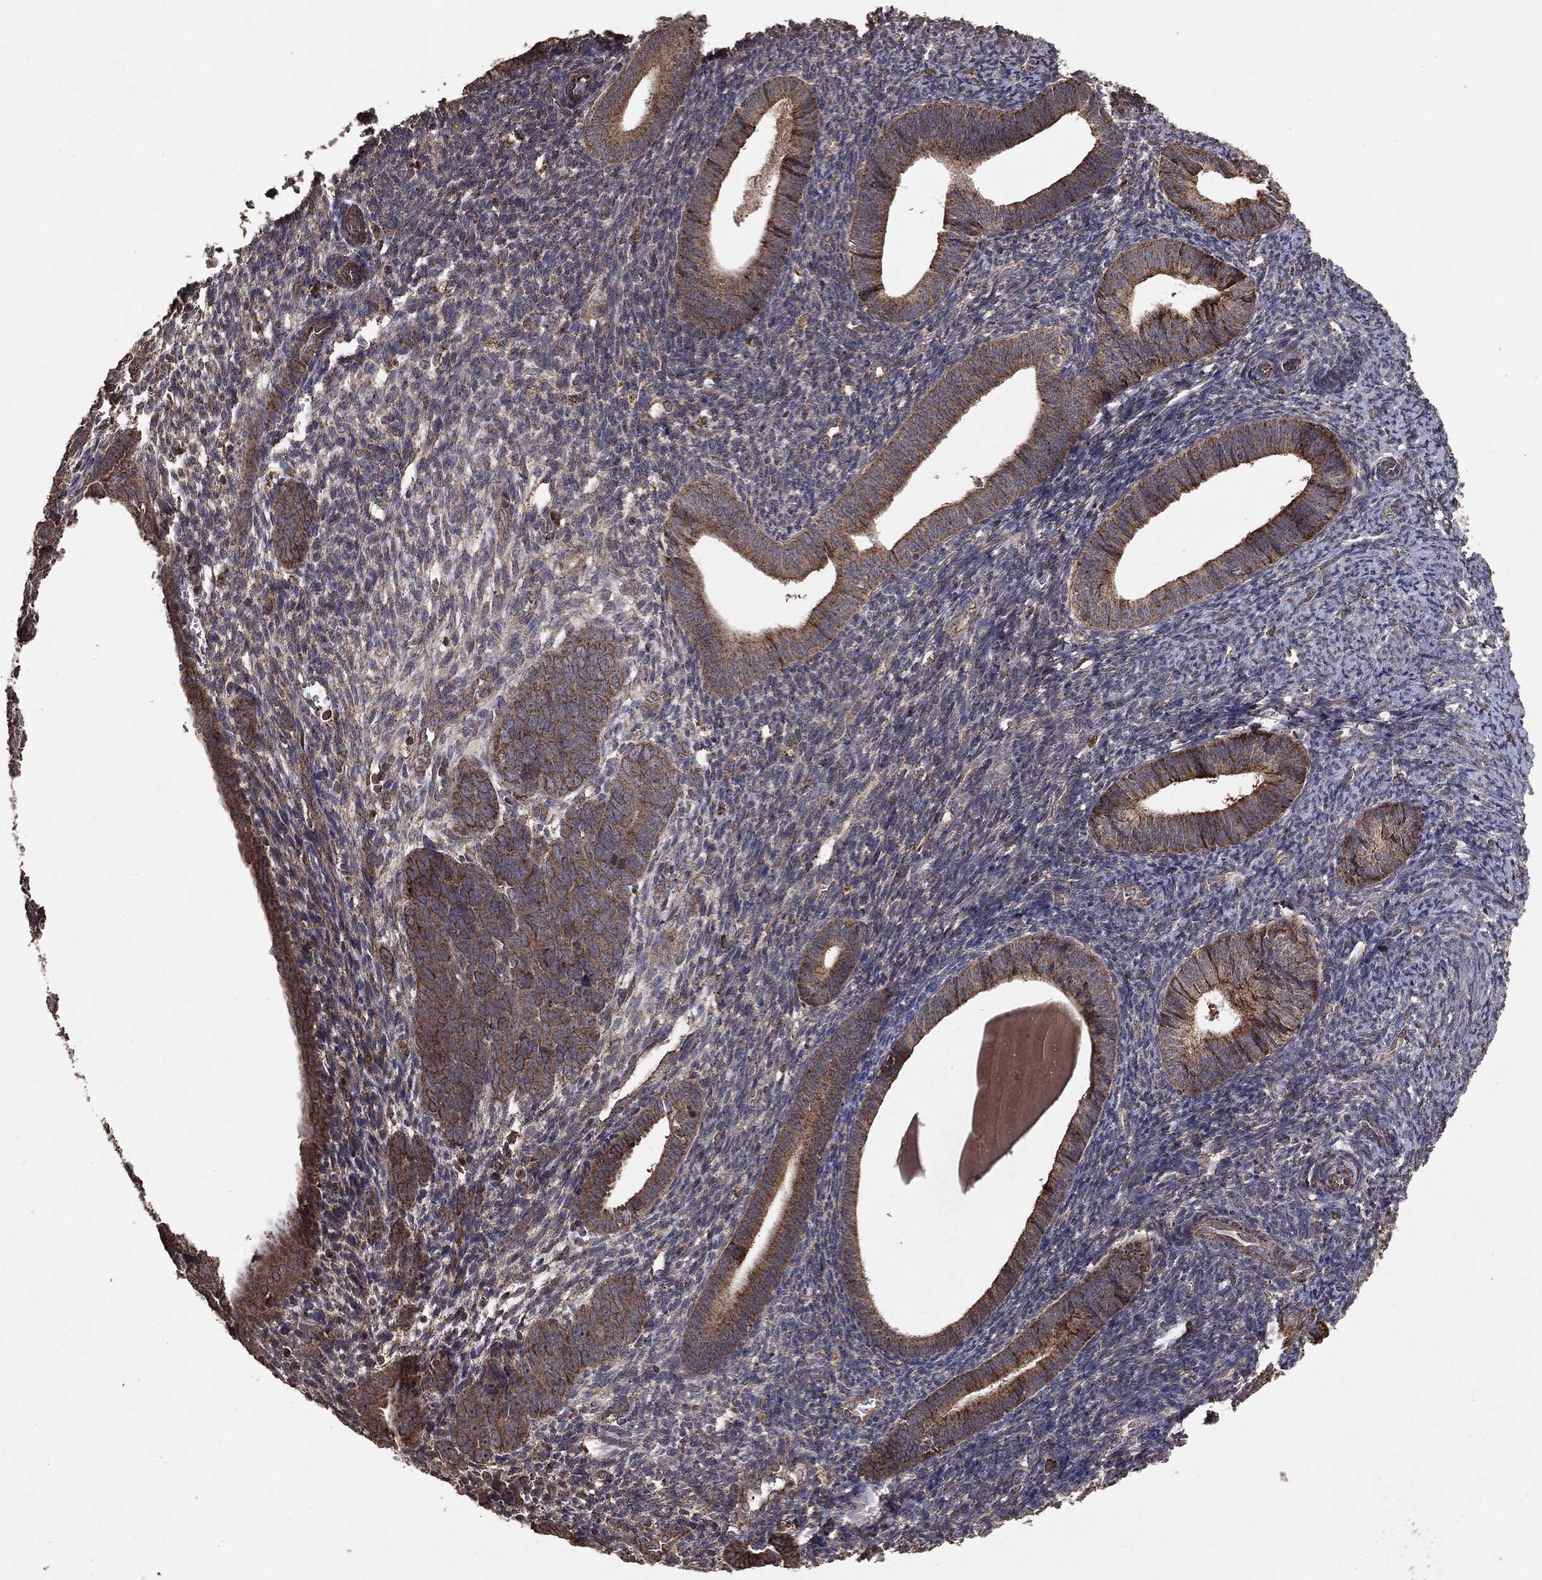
{"staining": {"intensity": "moderate", "quantity": ">75%", "location": "cytoplasmic/membranous"}, "tissue": "endometrial cancer", "cell_type": "Tumor cells", "image_type": "cancer", "snomed": [{"axis": "morphology", "description": "Adenocarcinoma, NOS"}, {"axis": "topography", "description": "Endometrium"}], "caption": "The histopathology image demonstrates immunohistochemical staining of adenocarcinoma (endometrial). There is moderate cytoplasmic/membranous expression is appreciated in approximately >75% of tumor cells.", "gene": "MTOR", "patient": {"sex": "female", "age": 82}}